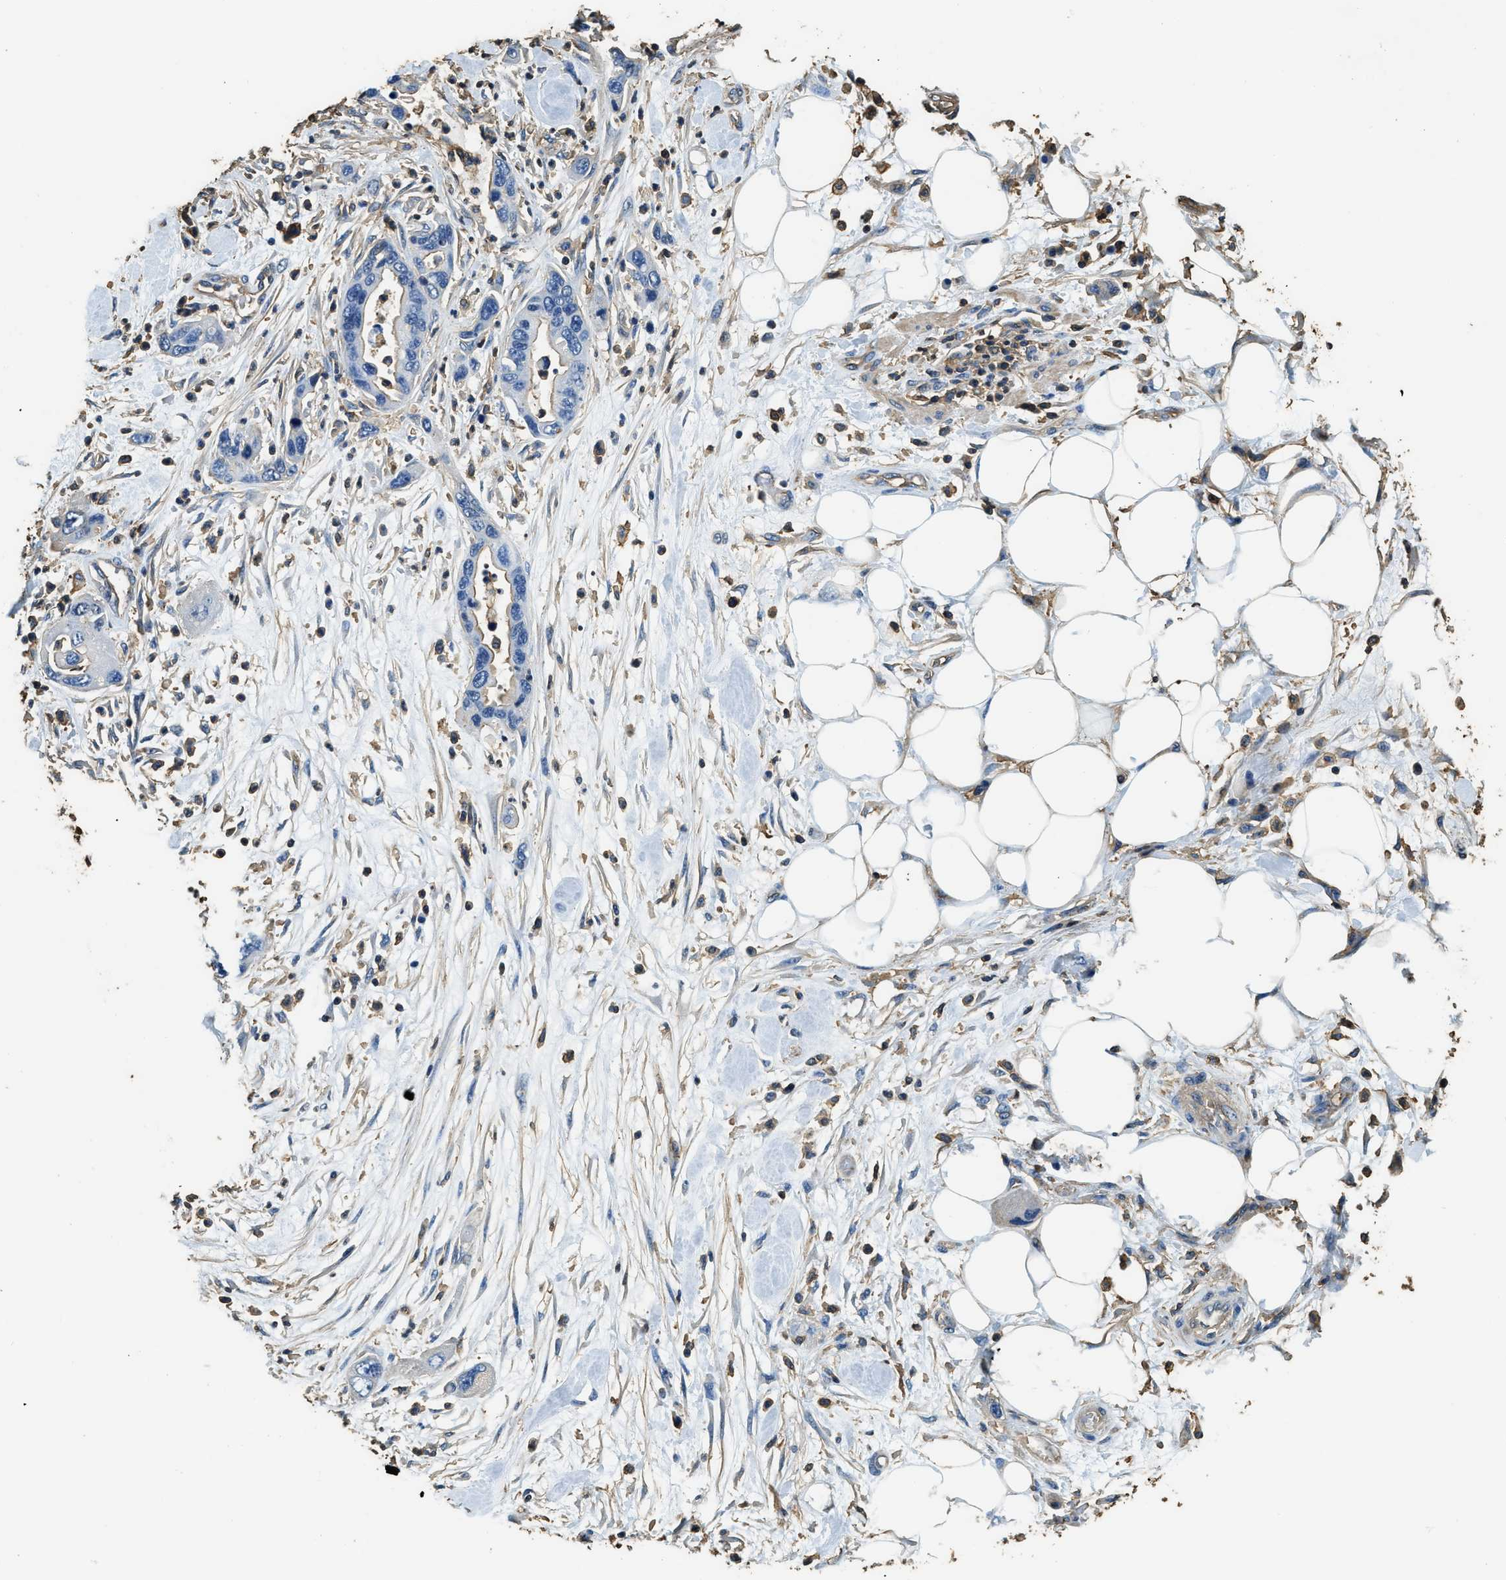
{"staining": {"intensity": "negative", "quantity": "none", "location": "none"}, "tissue": "pancreatic cancer", "cell_type": "Tumor cells", "image_type": "cancer", "snomed": [{"axis": "morphology", "description": "Normal tissue, NOS"}, {"axis": "morphology", "description": "Adenocarcinoma, NOS"}, {"axis": "topography", "description": "Pancreas"}], "caption": "Human pancreatic adenocarcinoma stained for a protein using immunohistochemistry (IHC) shows no staining in tumor cells.", "gene": "ACCS", "patient": {"sex": "female", "age": 71}}